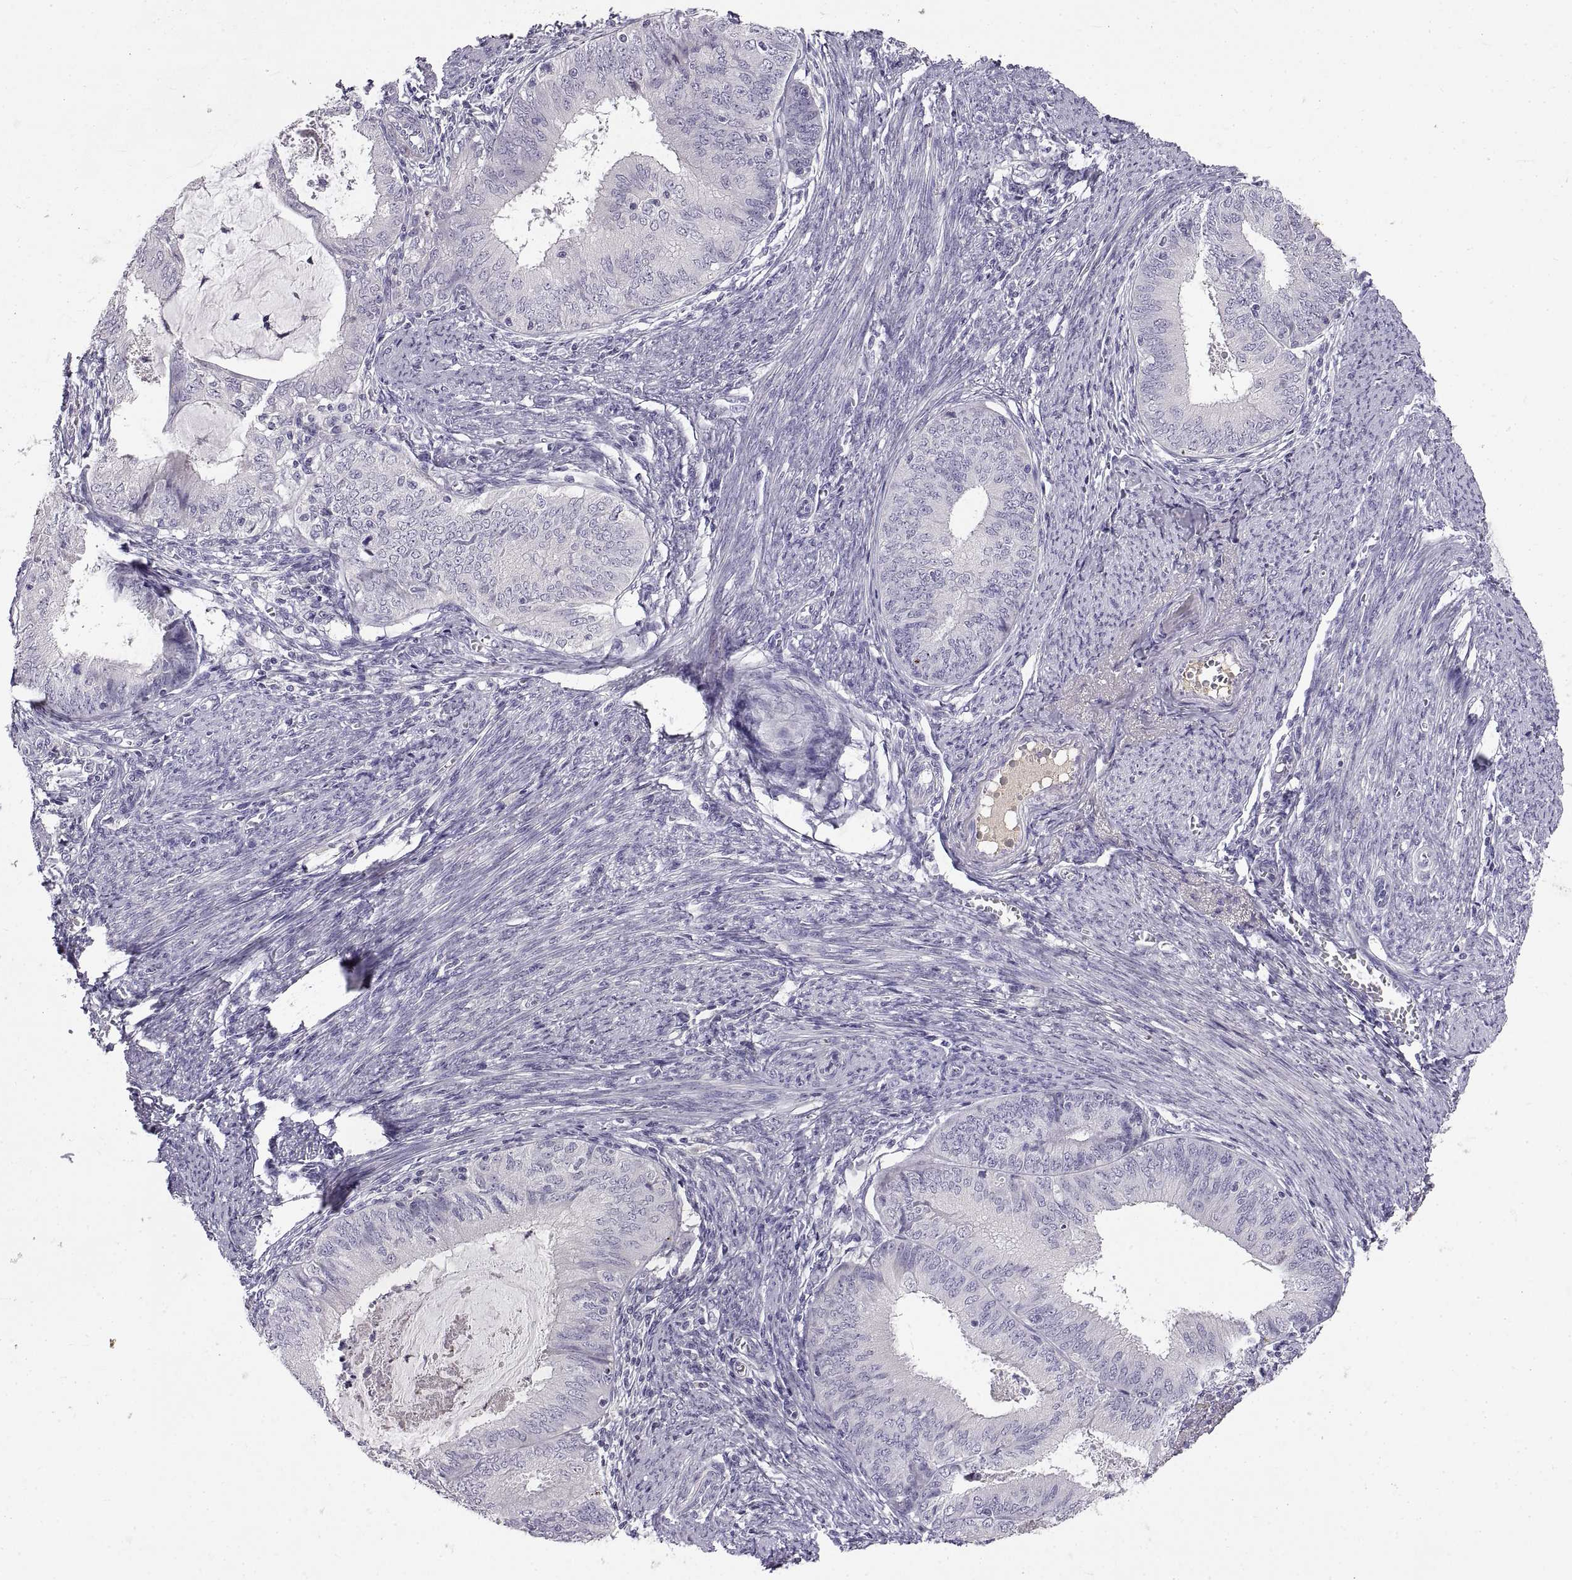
{"staining": {"intensity": "negative", "quantity": "none", "location": "none"}, "tissue": "endometrial cancer", "cell_type": "Tumor cells", "image_type": "cancer", "snomed": [{"axis": "morphology", "description": "Adenocarcinoma, NOS"}, {"axis": "topography", "description": "Endometrium"}], "caption": "DAB (3,3'-diaminobenzidine) immunohistochemical staining of human endometrial cancer shows no significant staining in tumor cells.", "gene": "ADAM32", "patient": {"sex": "female", "age": 57}}